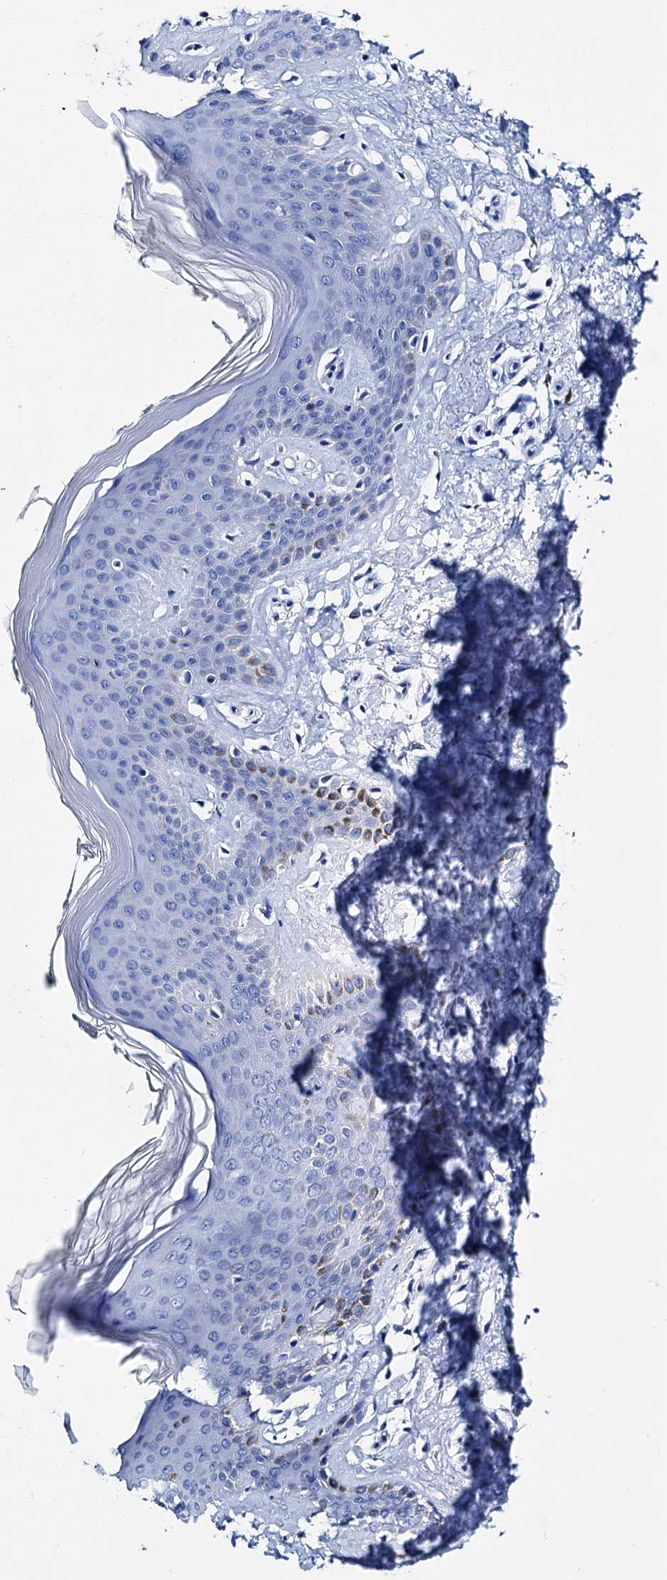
{"staining": {"intensity": "negative", "quantity": "none", "location": "none"}, "tissue": "skin", "cell_type": "Fibroblasts", "image_type": "normal", "snomed": [{"axis": "morphology", "description": "Normal tissue, NOS"}, {"axis": "topography", "description": "Skin"}], "caption": "A high-resolution micrograph shows immunohistochemistry (IHC) staining of benign skin, which demonstrates no significant staining in fibroblasts.", "gene": "BRINP1", "patient": {"sex": "female", "age": 64}}